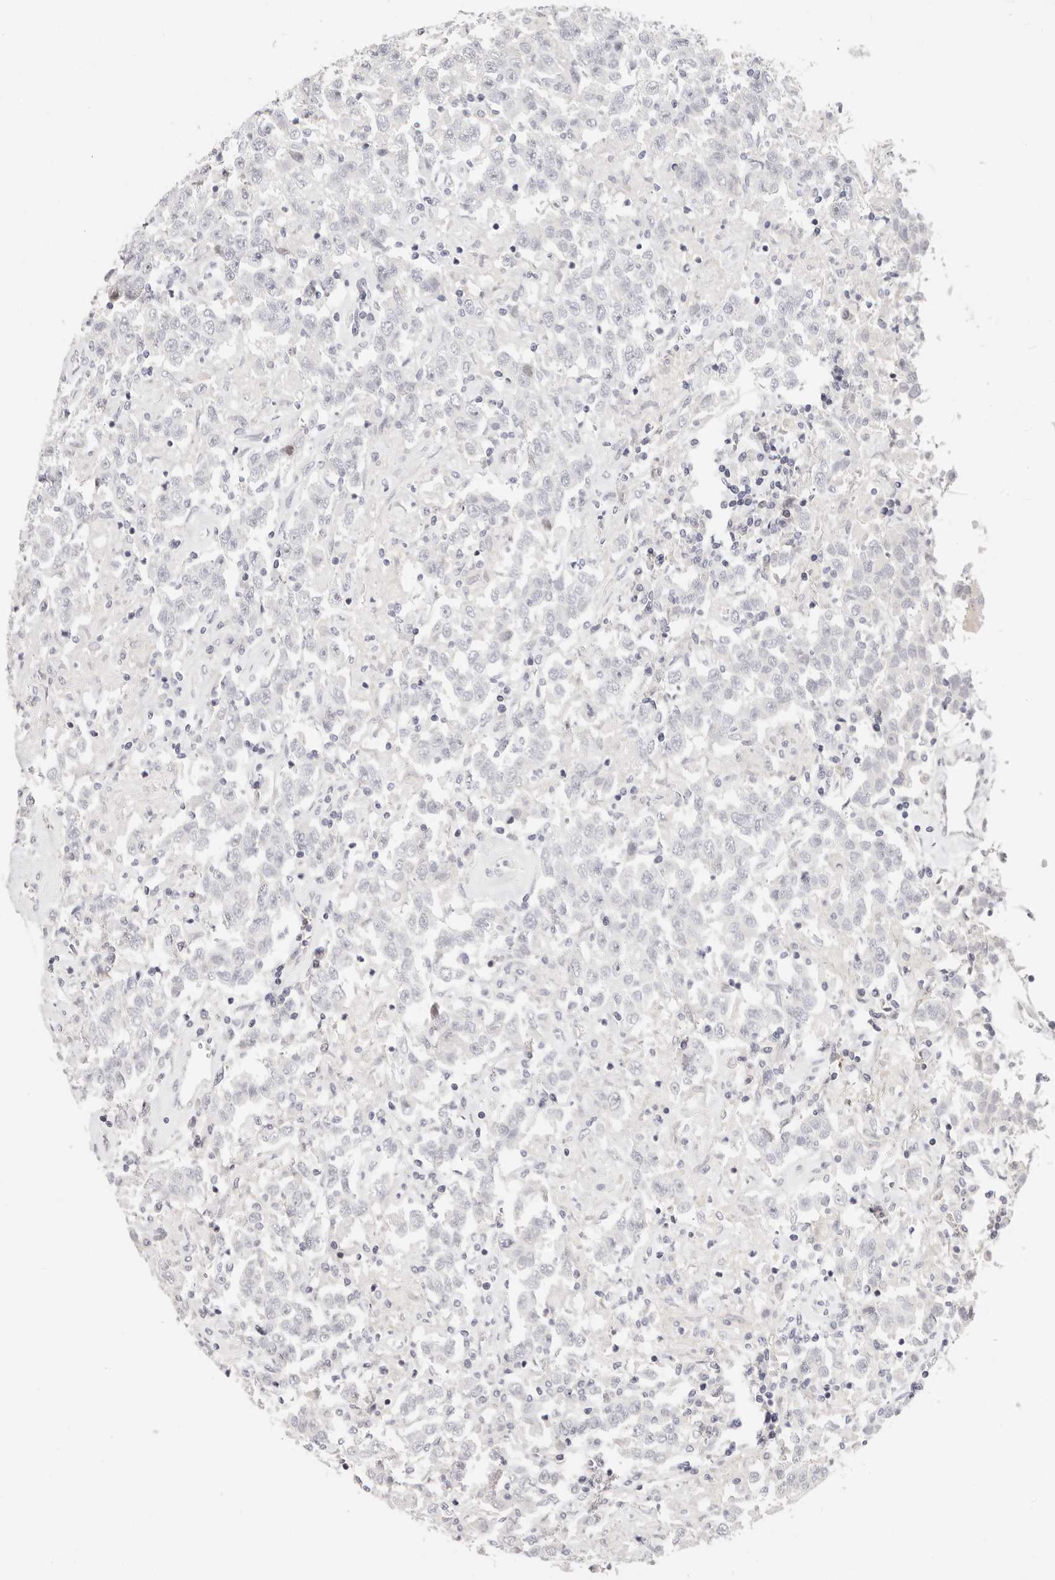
{"staining": {"intensity": "negative", "quantity": "none", "location": "none"}, "tissue": "testis cancer", "cell_type": "Tumor cells", "image_type": "cancer", "snomed": [{"axis": "morphology", "description": "Seminoma, NOS"}, {"axis": "topography", "description": "Testis"}], "caption": "Immunohistochemistry of human testis seminoma displays no expression in tumor cells. (DAB (3,3'-diaminobenzidine) immunohistochemistry, high magnification).", "gene": "ASCL1", "patient": {"sex": "male", "age": 41}}